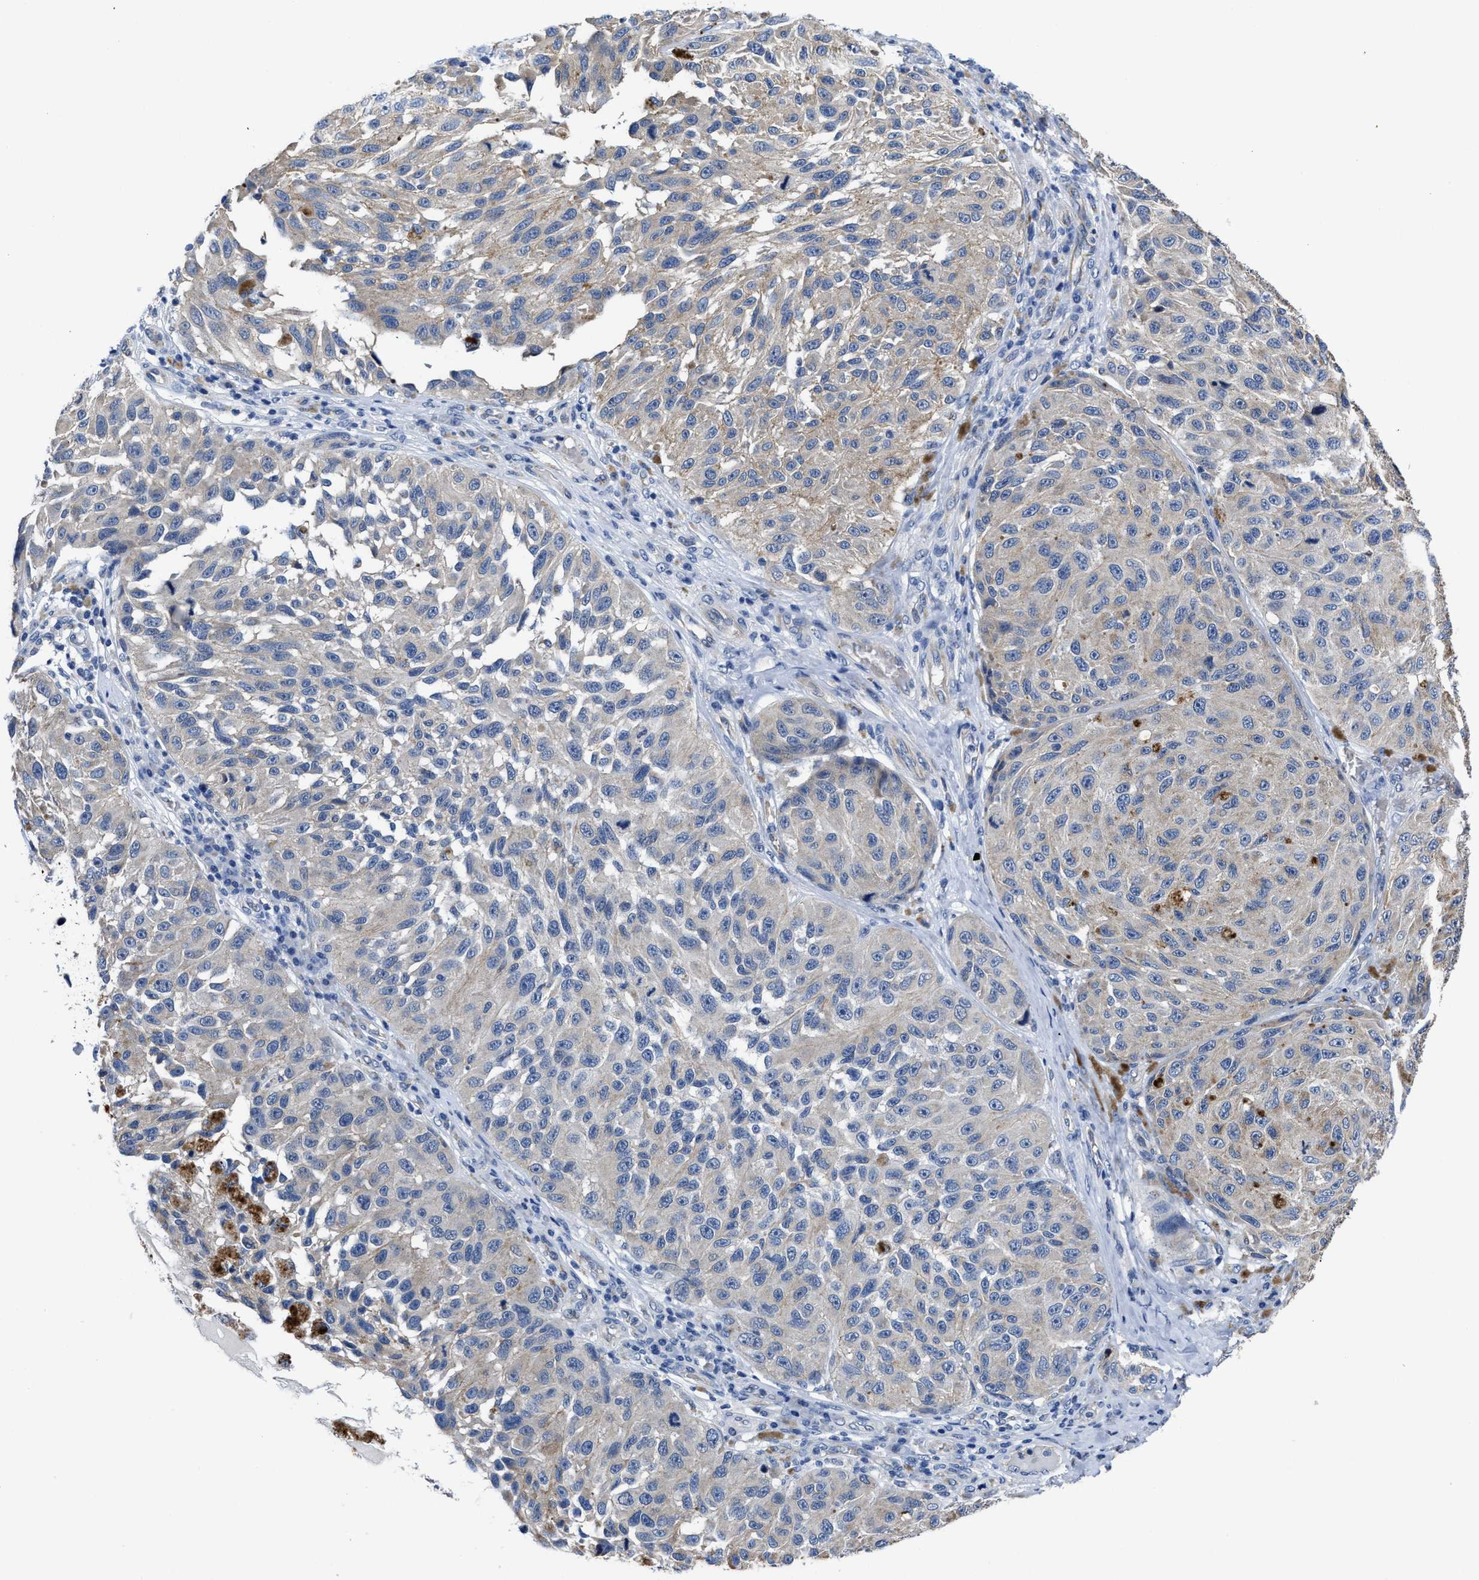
{"staining": {"intensity": "negative", "quantity": "none", "location": "none"}, "tissue": "melanoma", "cell_type": "Tumor cells", "image_type": "cancer", "snomed": [{"axis": "morphology", "description": "Malignant melanoma, NOS"}, {"axis": "topography", "description": "Skin"}], "caption": "High power microscopy image of an IHC micrograph of melanoma, revealing no significant positivity in tumor cells.", "gene": "GHITM", "patient": {"sex": "female", "age": 73}}